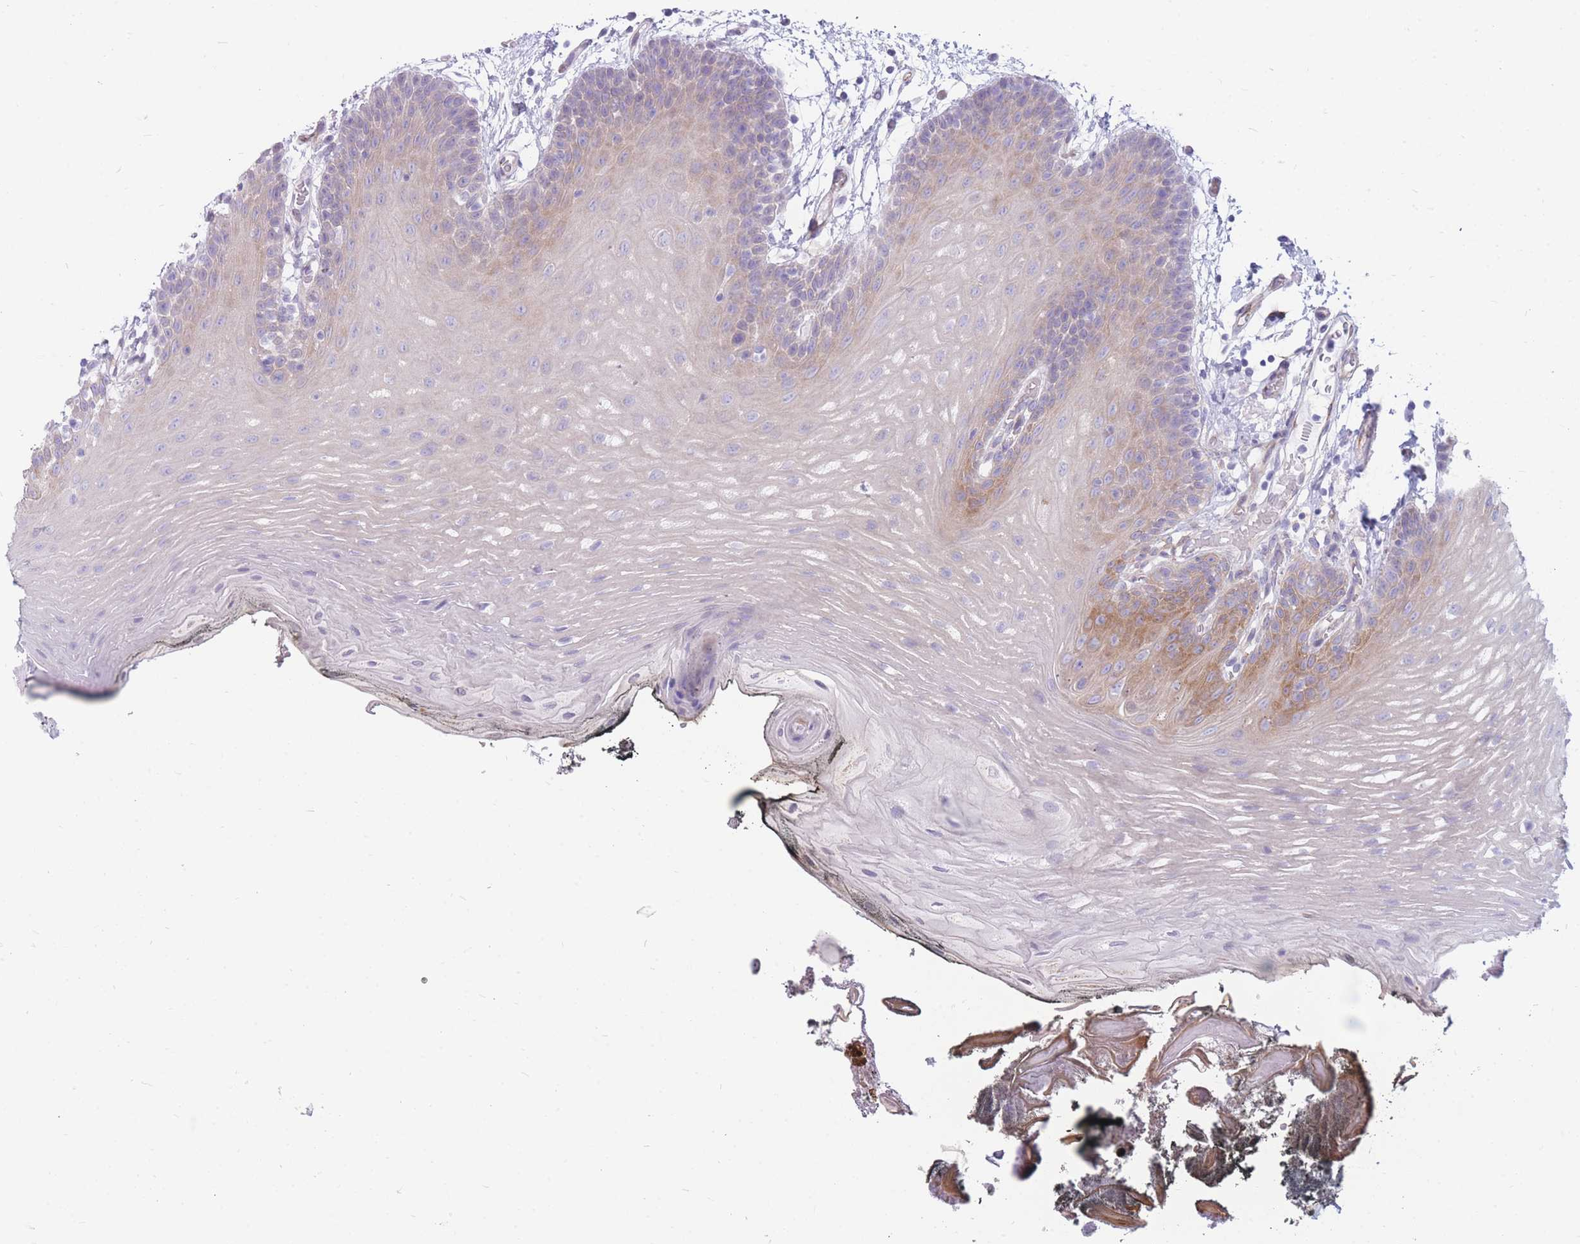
{"staining": {"intensity": "moderate", "quantity": "<25%", "location": "cytoplasmic/membranous"}, "tissue": "oral mucosa", "cell_type": "Squamous epithelial cells", "image_type": "normal", "snomed": [{"axis": "morphology", "description": "Normal tissue, NOS"}, {"axis": "morphology", "description": "Squamous cell carcinoma, NOS"}, {"axis": "topography", "description": "Oral tissue"}, {"axis": "topography", "description": "Head-Neck"}], "caption": "Oral mucosa stained with immunohistochemistry (IHC) reveals moderate cytoplasmic/membranous staining in approximately <25% of squamous epithelial cells.", "gene": "MTSS2", "patient": {"sex": "female", "age": 81}}